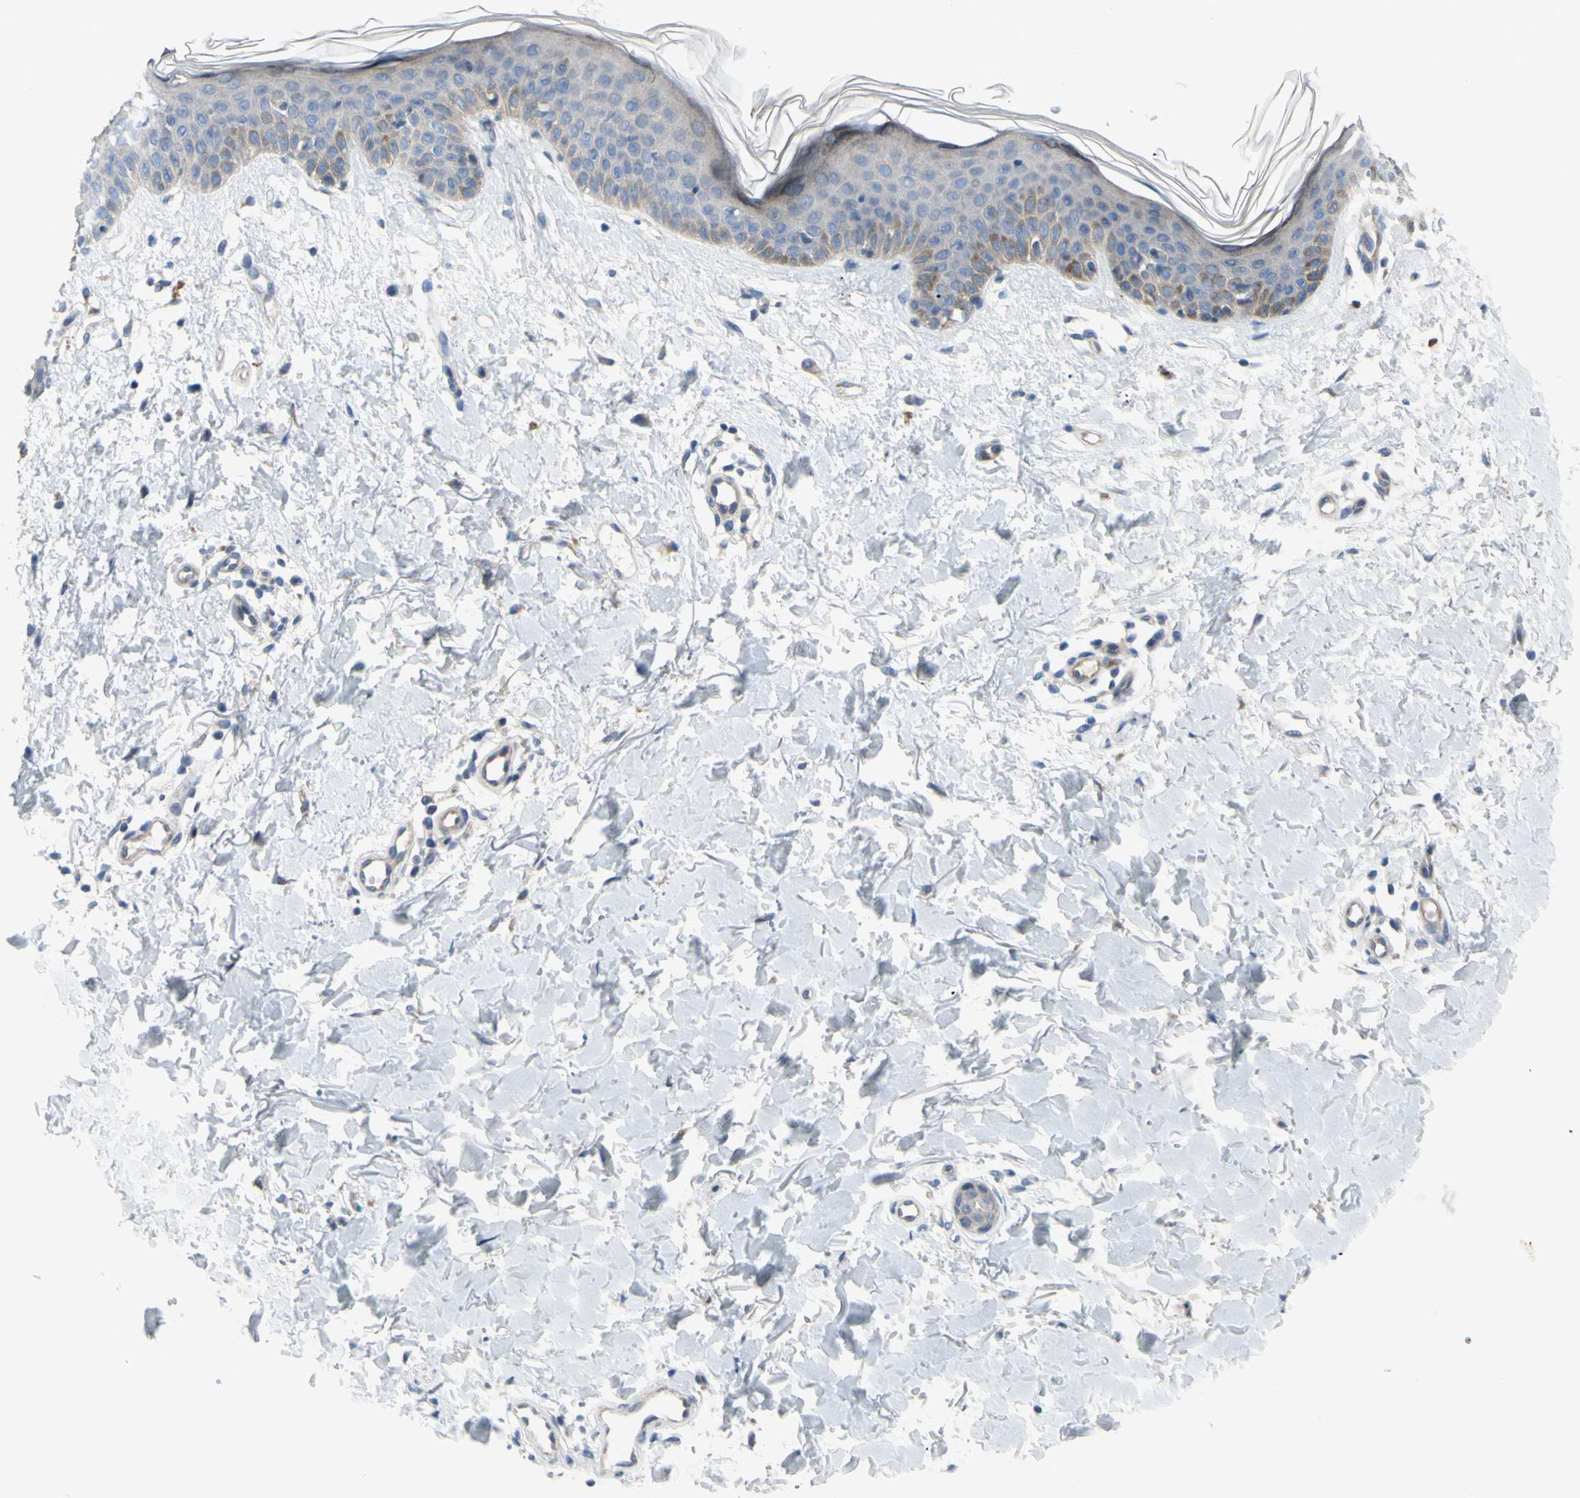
{"staining": {"intensity": "negative", "quantity": "none", "location": "none"}, "tissue": "skin", "cell_type": "Fibroblasts", "image_type": "normal", "snomed": [{"axis": "morphology", "description": "Normal tissue, NOS"}, {"axis": "topography", "description": "Skin"}], "caption": "Immunohistochemical staining of benign human skin exhibits no significant positivity in fibroblasts.", "gene": "GRAMD2B", "patient": {"sex": "female", "age": 56}}